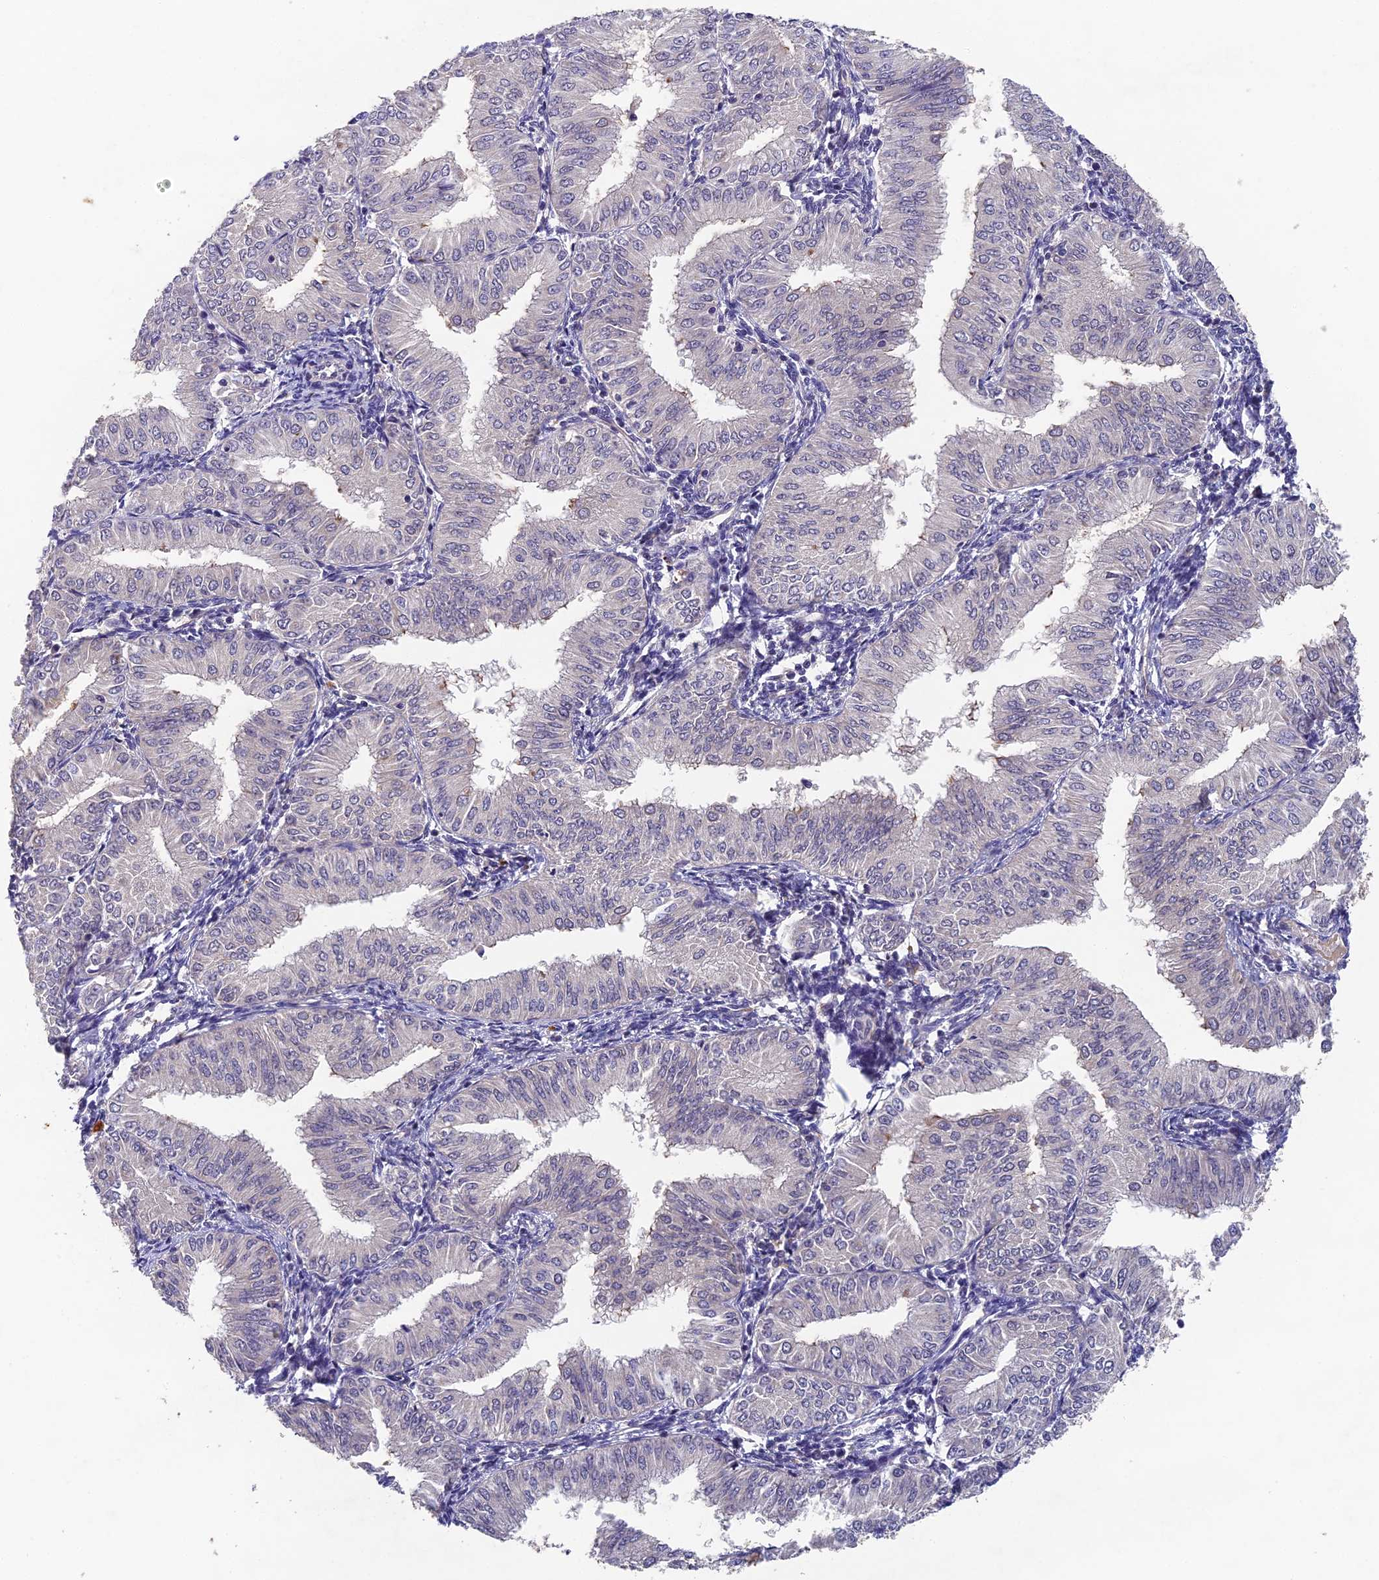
{"staining": {"intensity": "negative", "quantity": "none", "location": "none"}, "tissue": "endometrial cancer", "cell_type": "Tumor cells", "image_type": "cancer", "snomed": [{"axis": "morphology", "description": "Normal tissue, NOS"}, {"axis": "morphology", "description": "Adenocarcinoma, NOS"}, {"axis": "topography", "description": "Endometrium"}], "caption": "Immunohistochemical staining of adenocarcinoma (endometrial) shows no significant expression in tumor cells. (DAB immunohistochemistry (IHC) visualized using brightfield microscopy, high magnification).", "gene": "ADAMTS13", "patient": {"sex": "female", "age": 53}}